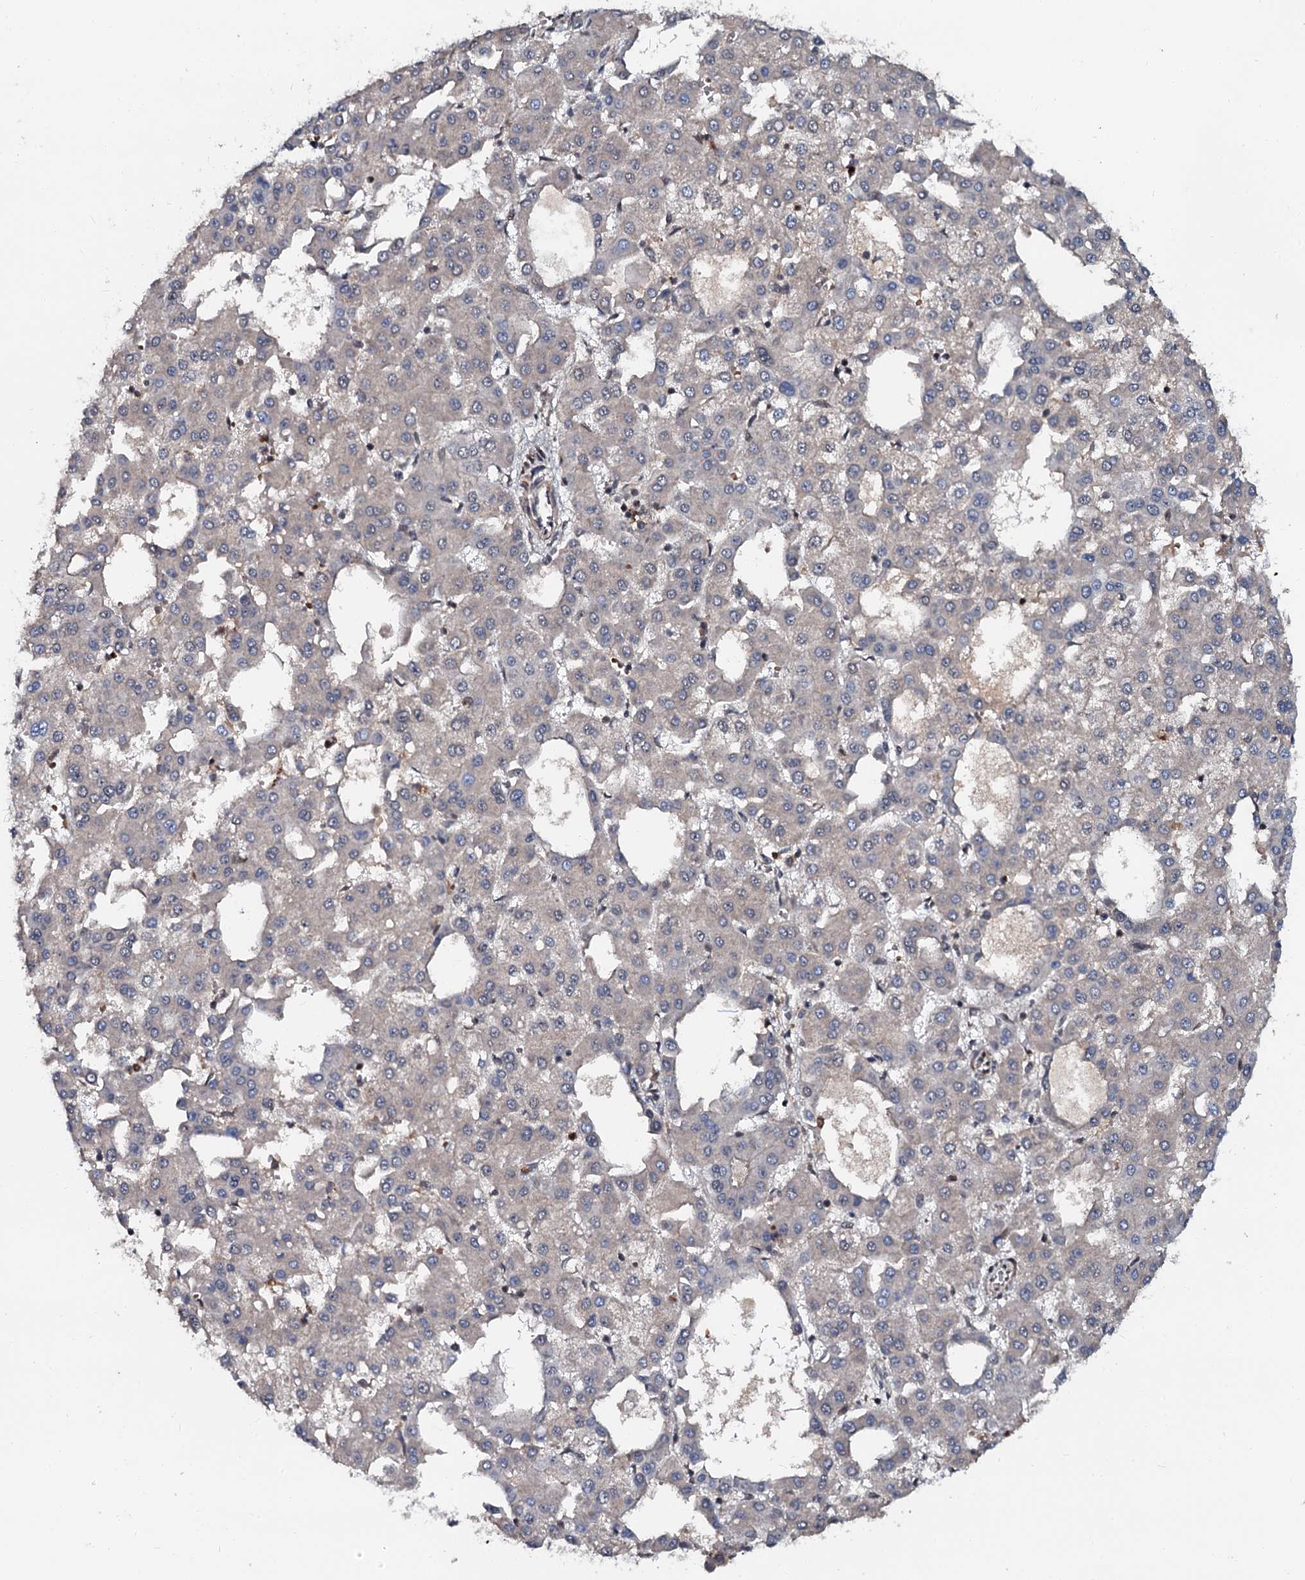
{"staining": {"intensity": "negative", "quantity": "none", "location": "none"}, "tissue": "liver cancer", "cell_type": "Tumor cells", "image_type": "cancer", "snomed": [{"axis": "morphology", "description": "Carcinoma, Hepatocellular, NOS"}, {"axis": "topography", "description": "Liver"}], "caption": "This is an immunohistochemistry image of human liver cancer. There is no staining in tumor cells.", "gene": "N4BP1", "patient": {"sex": "male", "age": 47}}